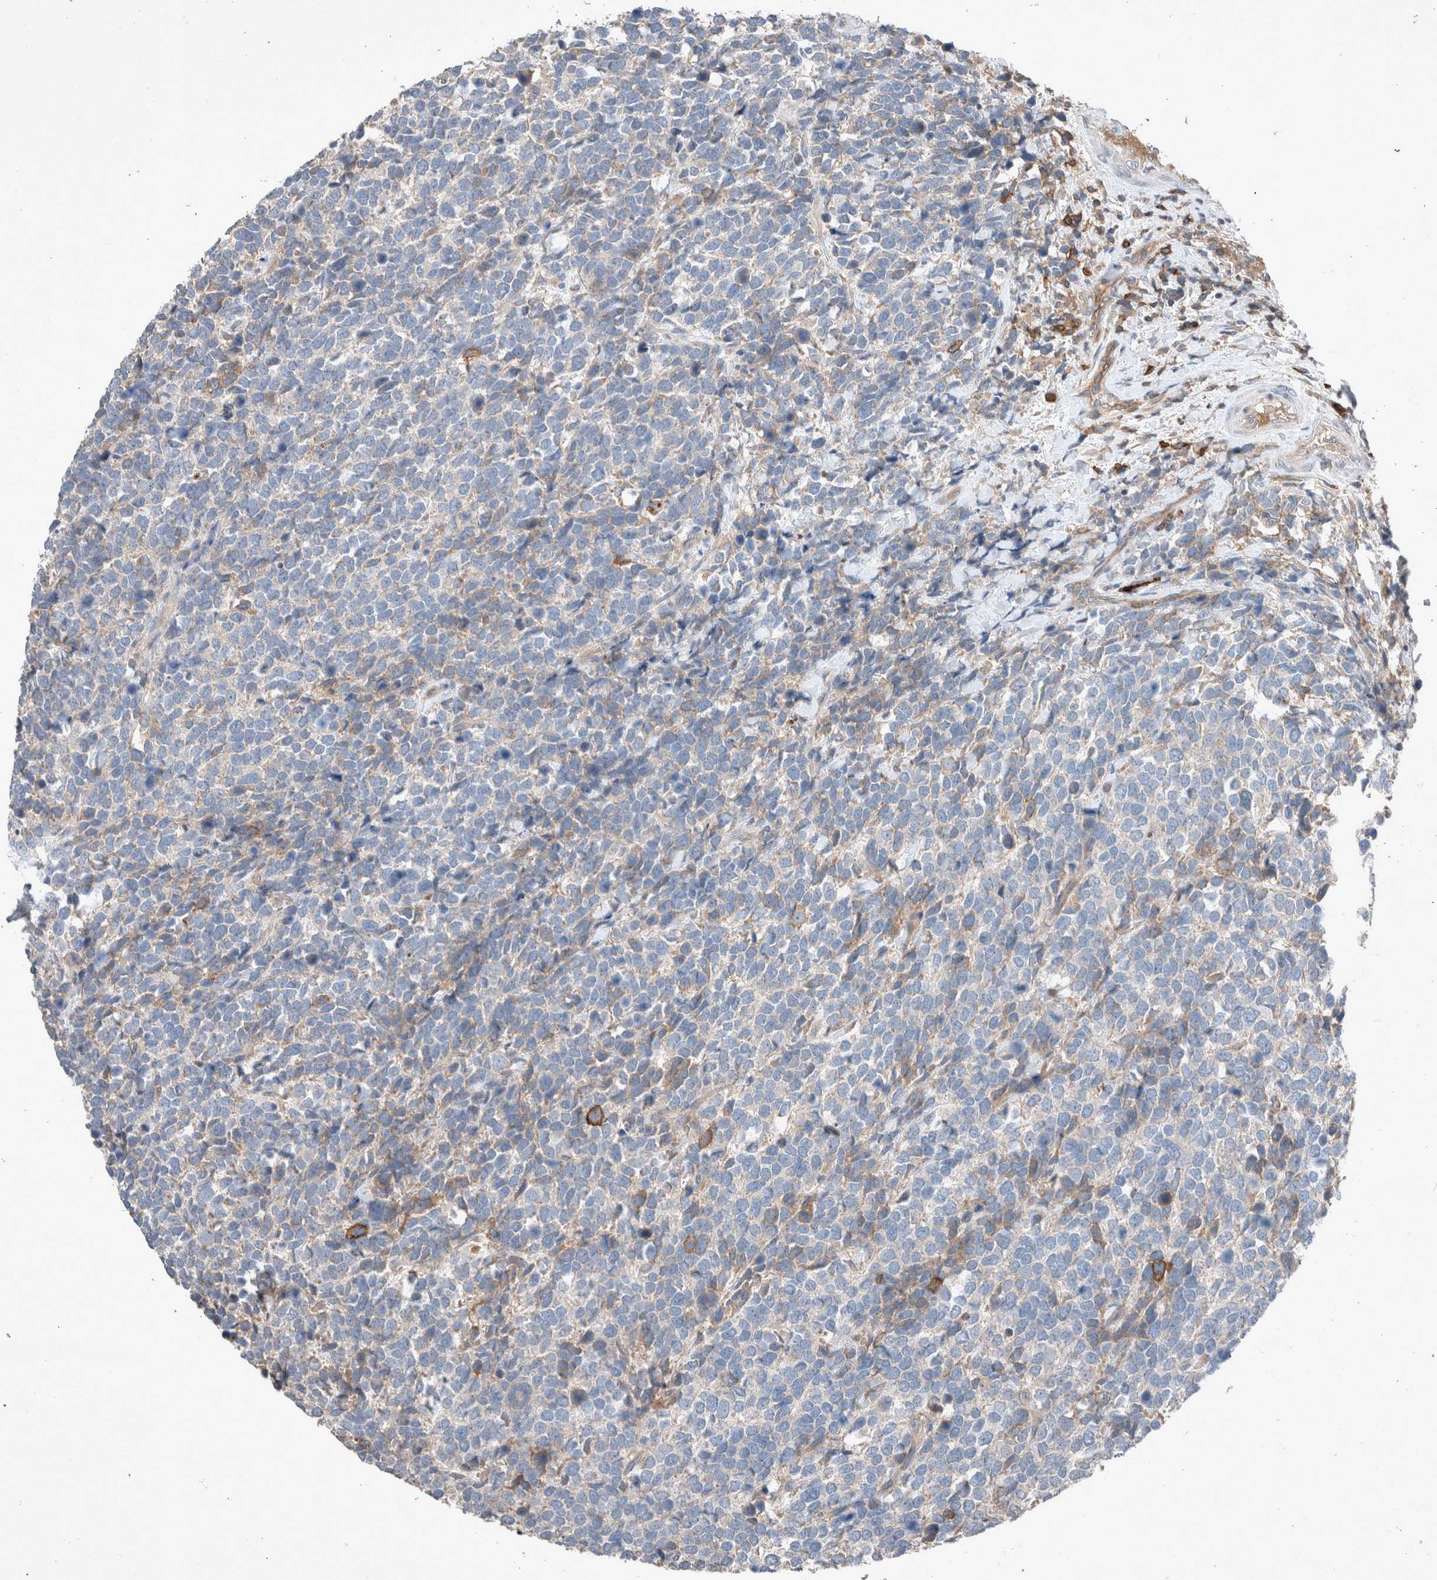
{"staining": {"intensity": "moderate", "quantity": "<25%", "location": "cytoplasmic/membranous"}, "tissue": "urothelial cancer", "cell_type": "Tumor cells", "image_type": "cancer", "snomed": [{"axis": "morphology", "description": "Urothelial carcinoma, High grade"}, {"axis": "topography", "description": "Urinary bladder"}], "caption": "Immunohistochemical staining of human urothelial carcinoma (high-grade) displays low levels of moderate cytoplasmic/membranous protein expression in approximately <25% of tumor cells. (DAB (3,3'-diaminobenzidine) = brown stain, brightfield microscopy at high magnification).", "gene": "UGCG", "patient": {"sex": "female", "age": 82}}